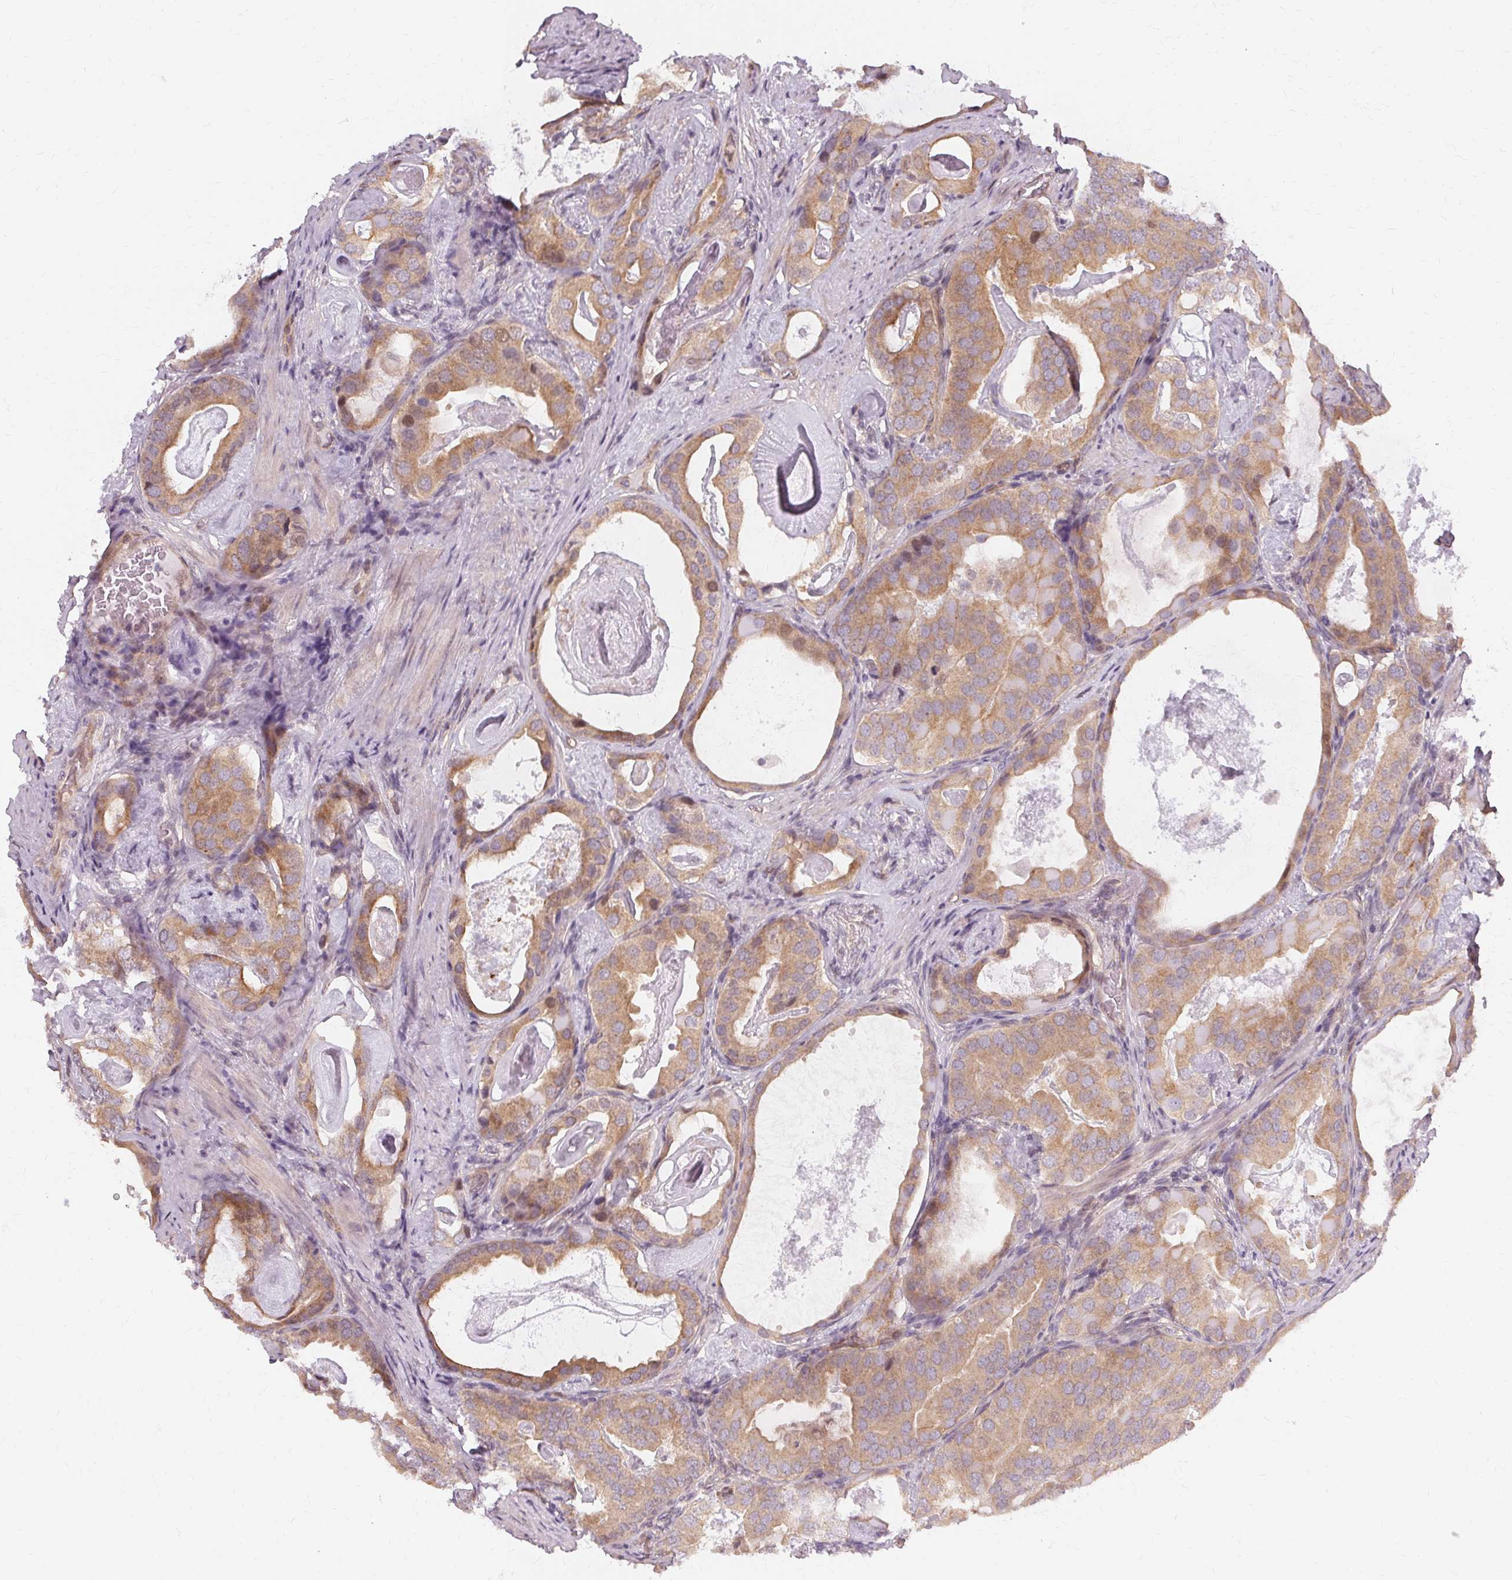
{"staining": {"intensity": "moderate", "quantity": ">75%", "location": "cytoplasmic/membranous"}, "tissue": "prostate cancer", "cell_type": "Tumor cells", "image_type": "cancer", "snomed": [{"axis": "morphology", "description": "Adenocarcinoma, Low grade"}, {"axis": "topography", "description": "Prostate and seminal vesicle, NOS"}], "caption": "A high-resolution image shows immunohistochemistry staining of prostate cancer, which demonstrates moderate cytoplasmic/membranous expression in about >75% of tumor cells. (IHC, brightfield microscopy, high magnification).", "gene": "USP8", "patient": {"sex": "male", "age": 71}}